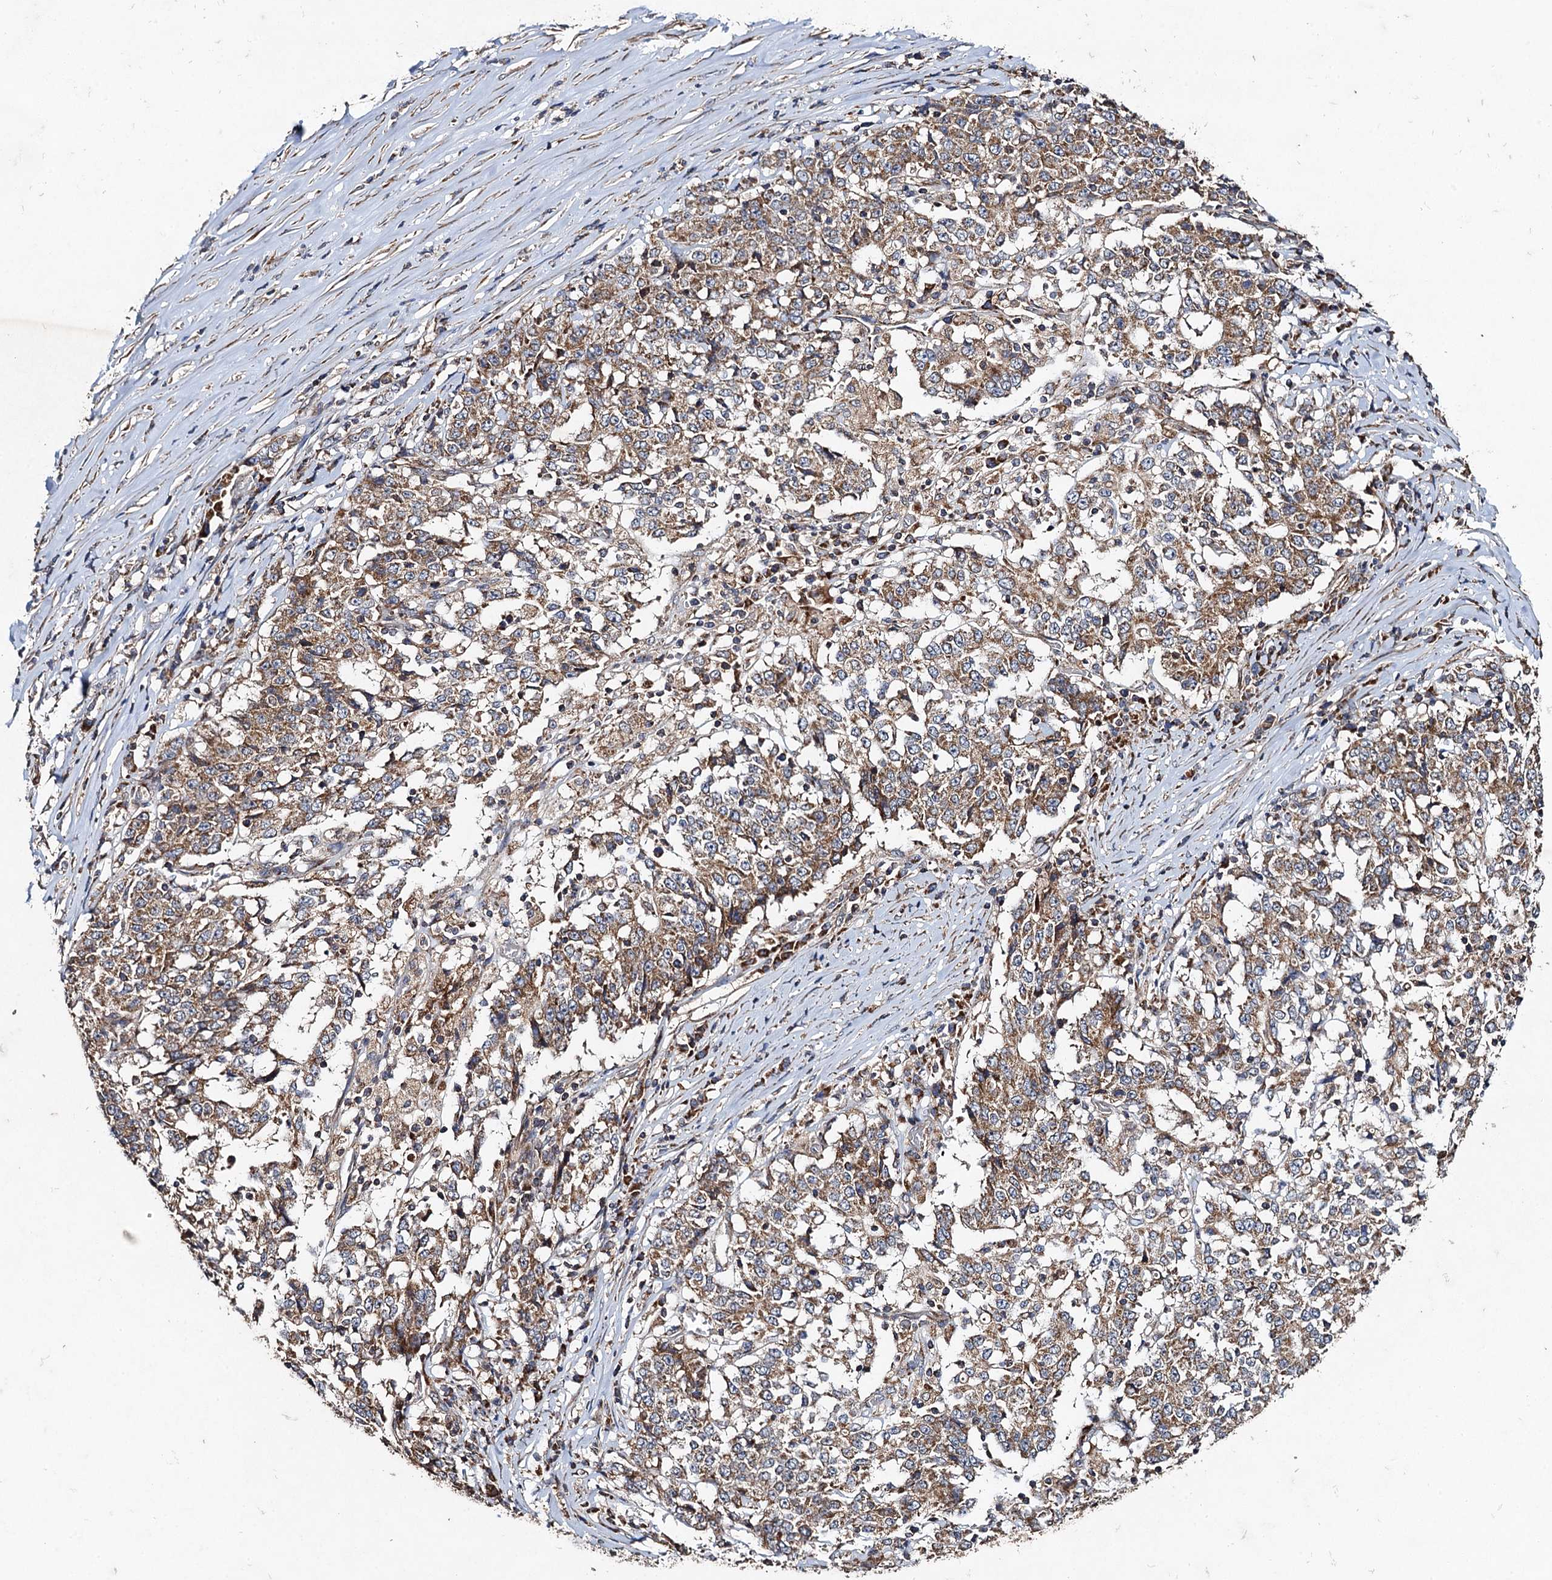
{"staining": {"intensity": "moderate", "quantity": ">75%", "location": "cytoplasmic/membranous"}, "tissue": "stomach cancer", "cell_type": "Tumor cells", "image_type": "cancer", "snomed": [{"axis": "morphology", "description": "Adenocarcinoma, NOS"}, {"axis": "topography", "description": "Stomach"}], "caption": "Stomach cancer (adenocarcinoma) tissue exhibits moderate cytoplasmic/membranous staining in about >75% of tumor cells", "gene": "NDUFA13", "patient": {"sex": "male", "age": 59}}